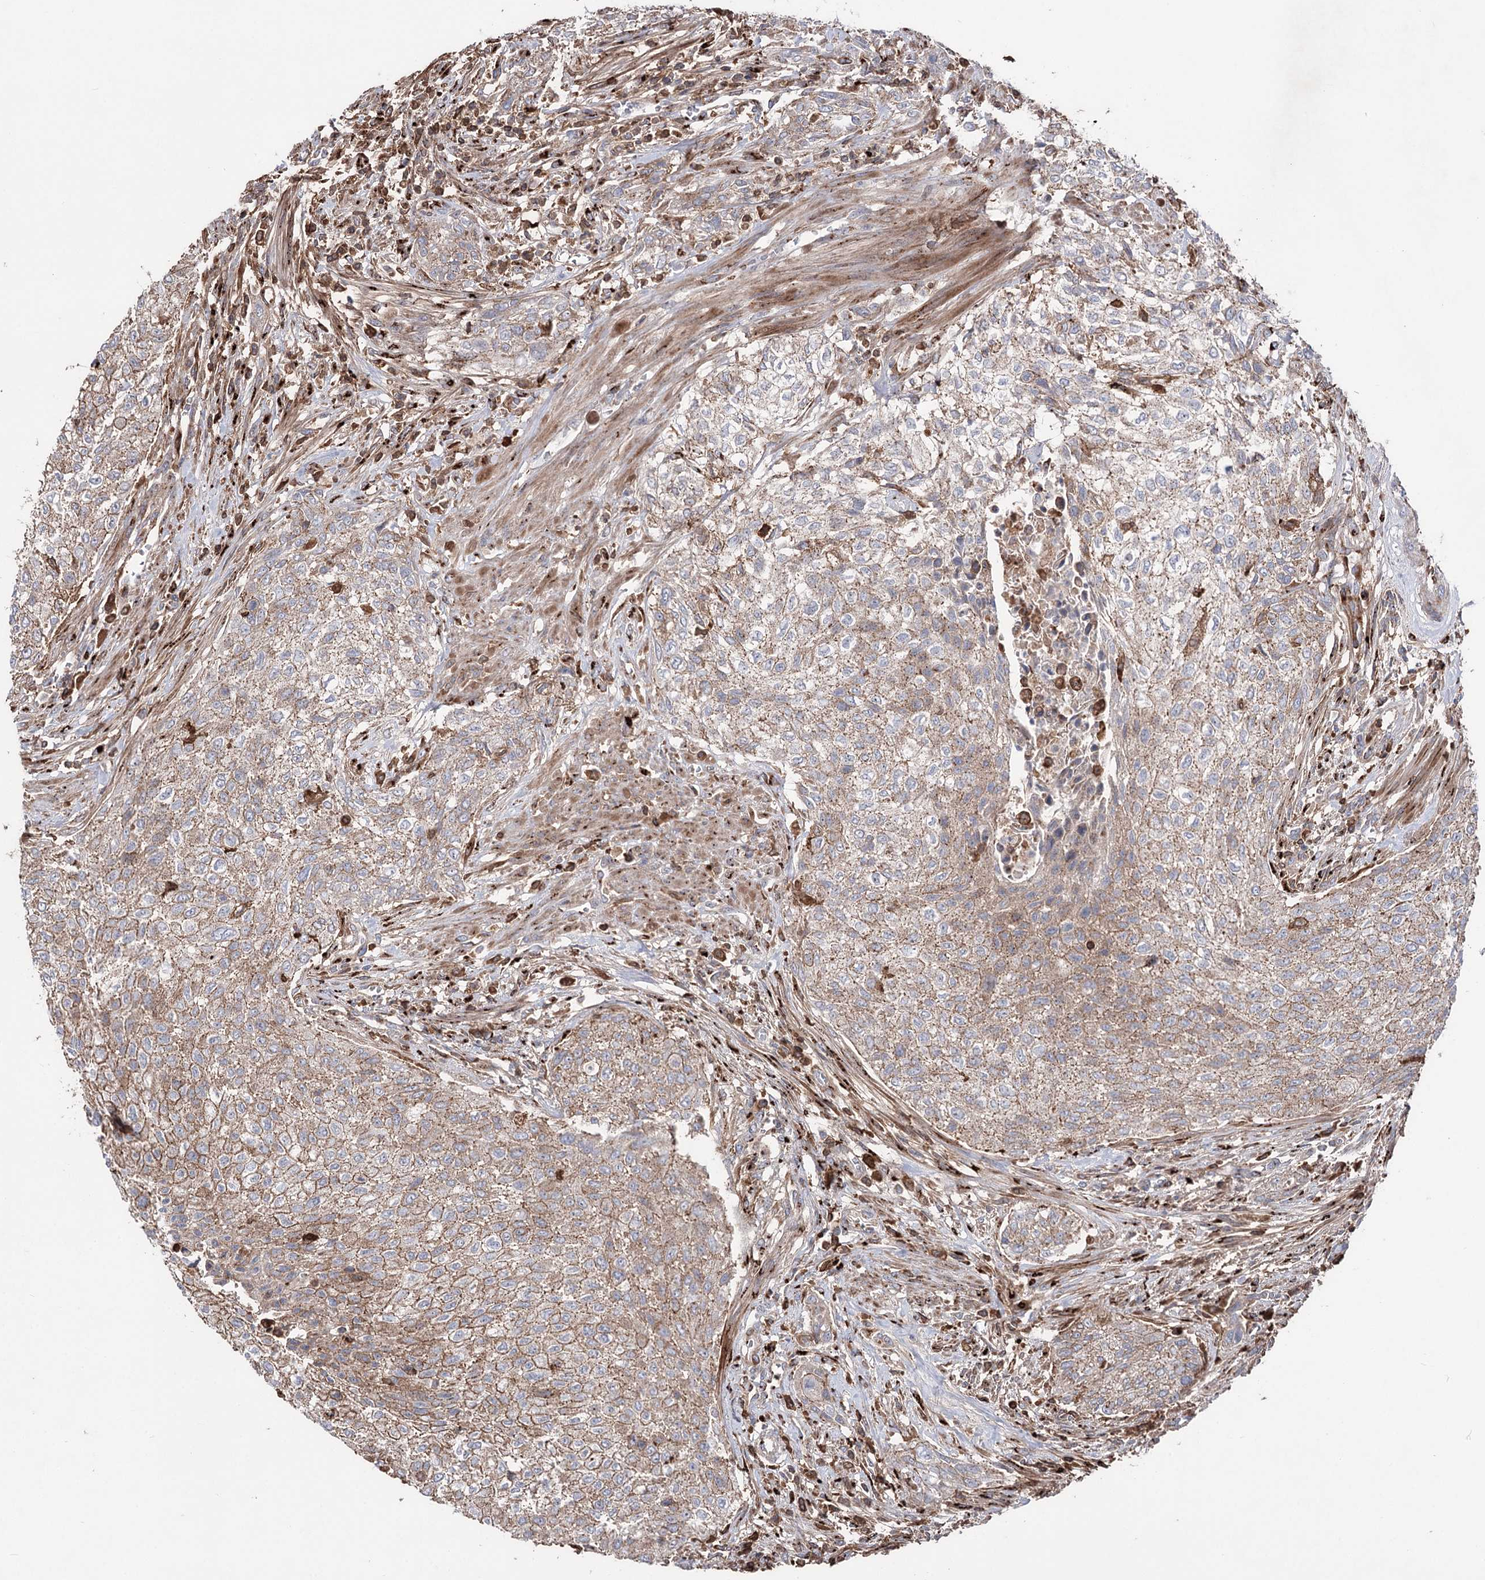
{"staining": {"intensity": "moderate", "quantity": ">75%", "location": "cytoplasmic/membranous"}, "tissue": "urothelial cancer", "cell_type": "Tumor cells", "image_type": "cancer", "snomed": [{"axis": "morphology", "description": "Urothelial carcinoma, High grade"}, {"axis": "topography", "description": "Urinary bladder"}], "caption": "Brown immunohistochemical staining in human high-grade urothelial carcinoma demonstrates moderate cytoplasmic/membranous expression in about >75% of tumor cells.", "gene": "ARHGAP20", "patient": {"sex": "male", "age": 35}}